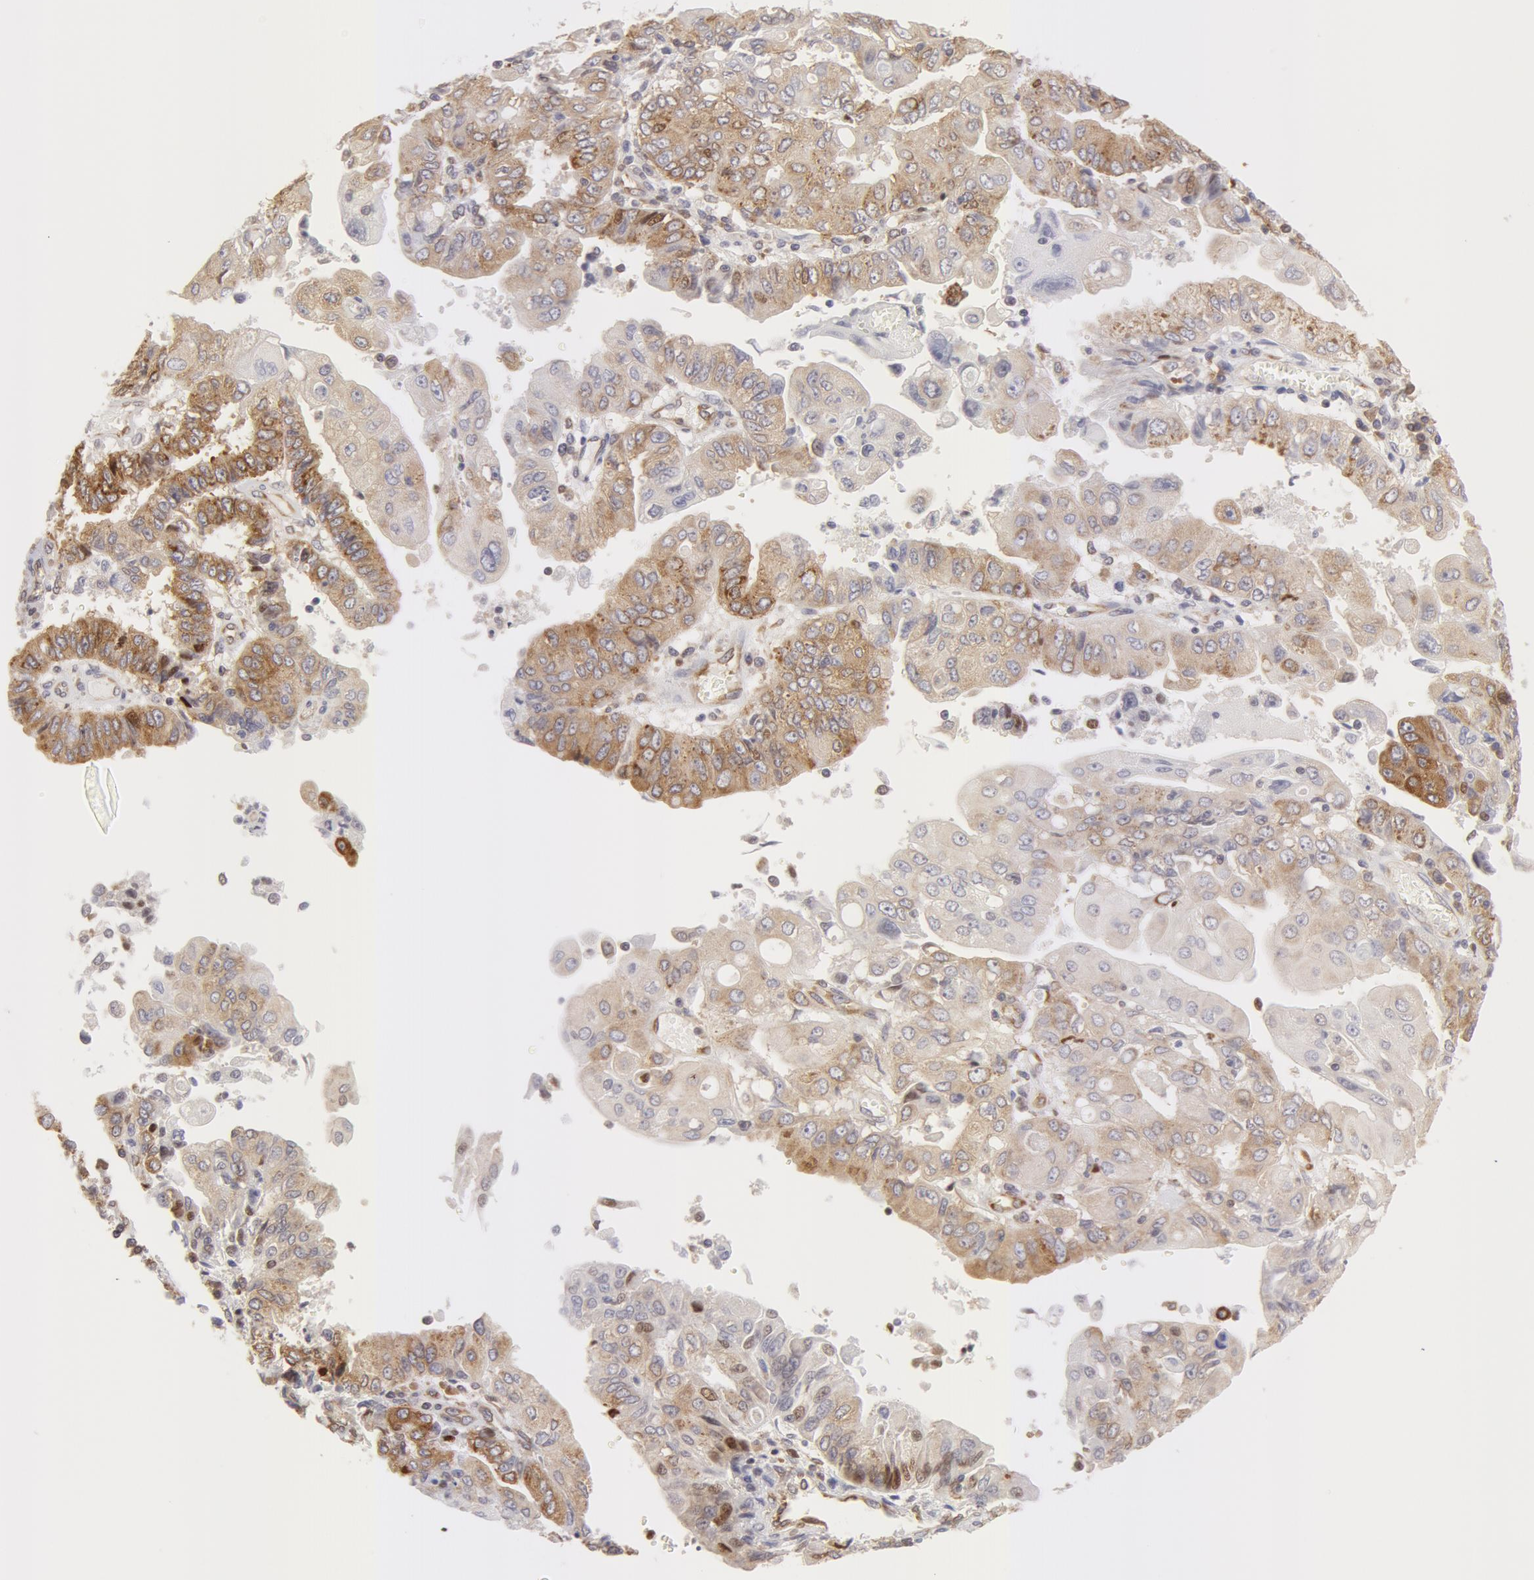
{"staining": {"intensity": "weak", "quantity": "<25%", "location": "cytoplasmic/membranous"}, "tissue": "endometrial cancer", "cell_type": "Tumor cells", "image_type": "cancer", "snomed": [{"axis": "morphology", "description": "Adenocarcinoma, NOS"}, {"axis": "topography", "description": "Endometrium"}], "caption": "IHC of human adenocarcinoma (endometrial) shows no staining in tumor cells.", "gene": "DDX3Y", "patient": {"sex": "female", "age": 75}}